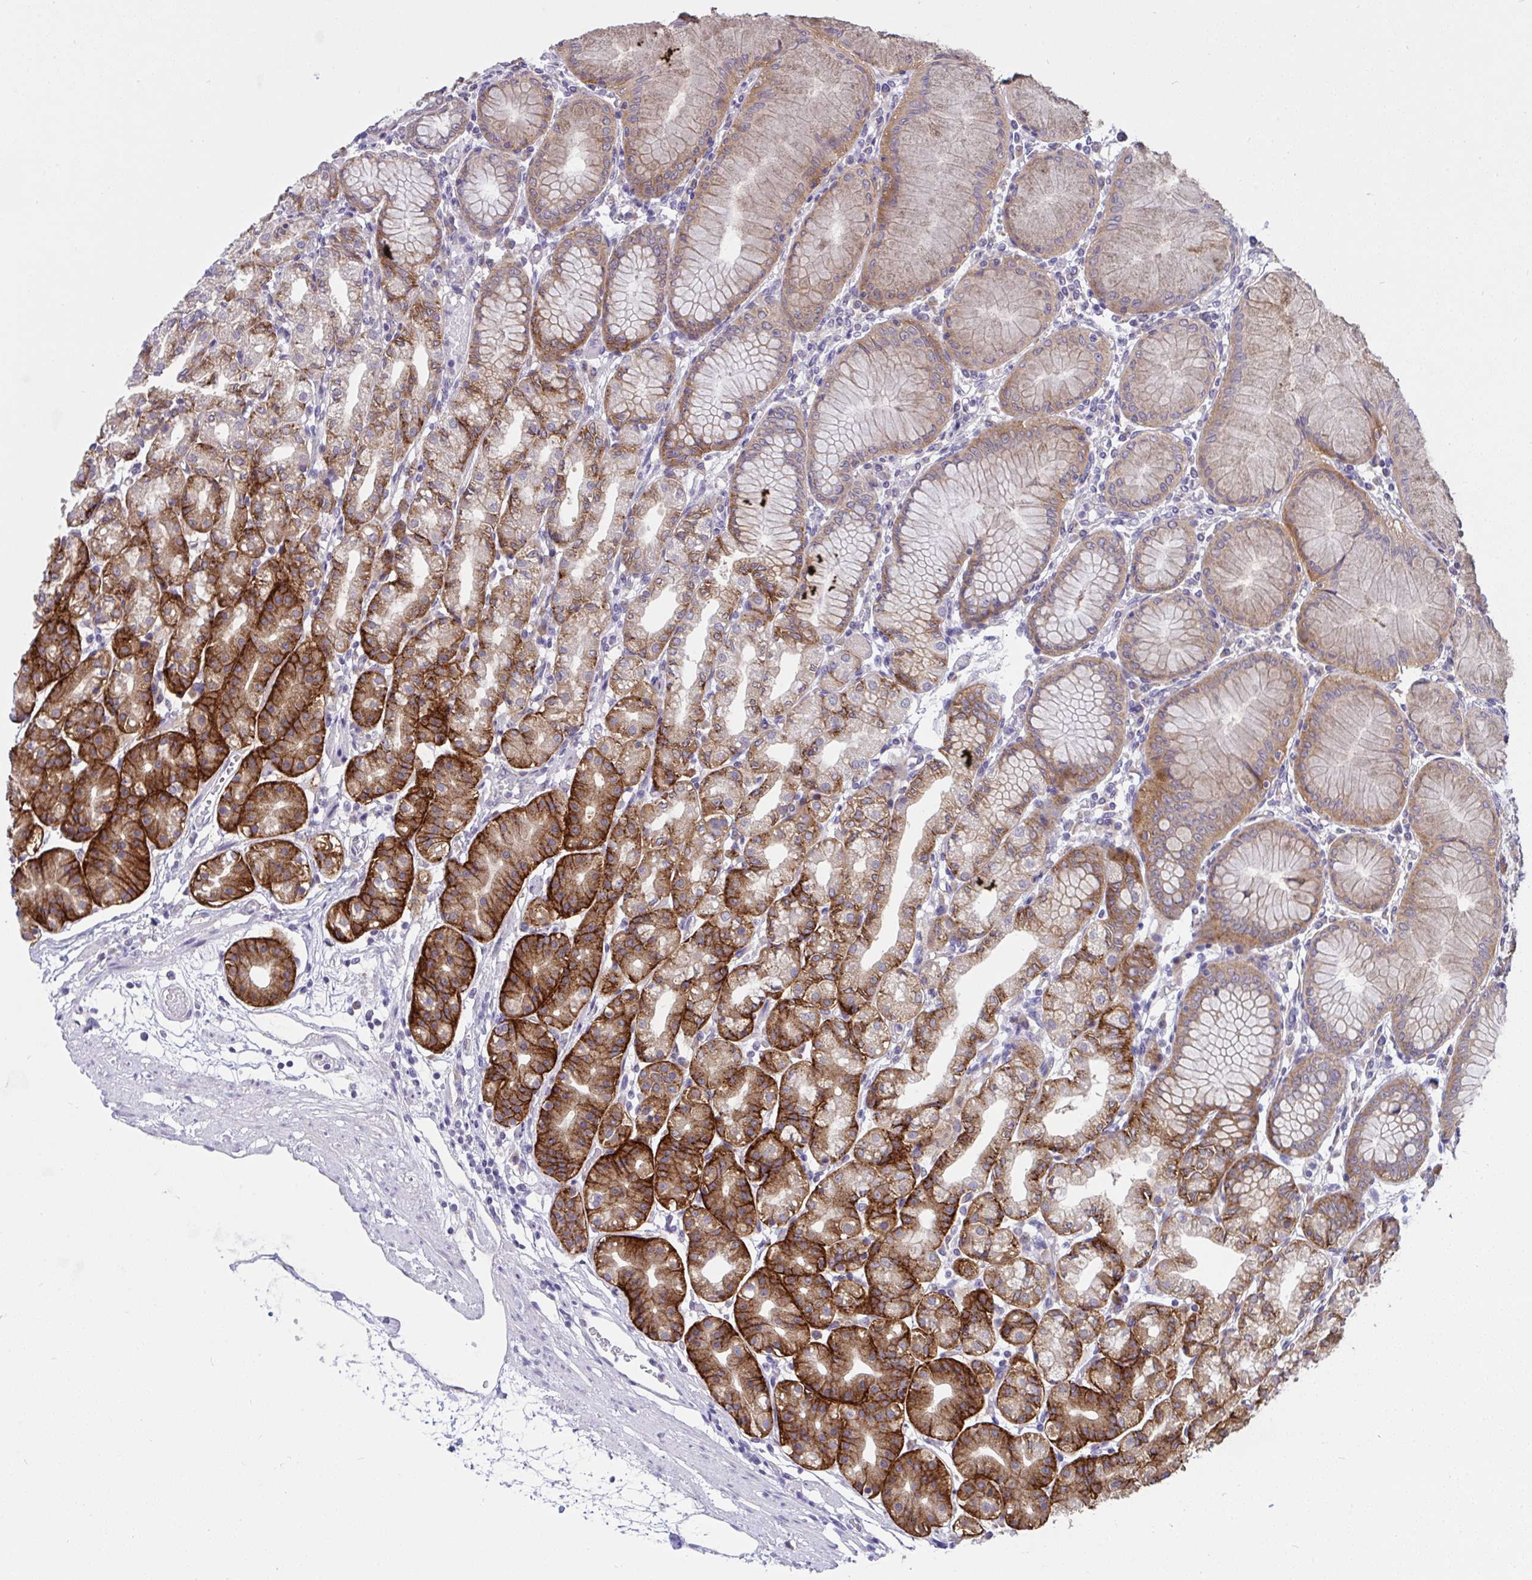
{"staining": {"intensity": "strong", "quantity": "25%-75%", "location": "cytoplasmic/membranous"}, "tissue": "stomach", "cell_type": "Glandular cells", "image_type": "normal", "snomed": [{"axis": "morphology", "description": "Normal tissue, NOS"}, {"axis": "topography", "description": "Stomach"}], "caption": "IHC (DAB (3,3'-diaminobenzidine)) staining of normal human stomach exhibits strong cytoplasmic/membranous protein expression in approximately 25%-75% of glandular cells. (brown staining indicates protein expression, while blue staining denotes nuclei).", "gene": "TMEM41A", "patient": {"sex": "female", "age": 57}}